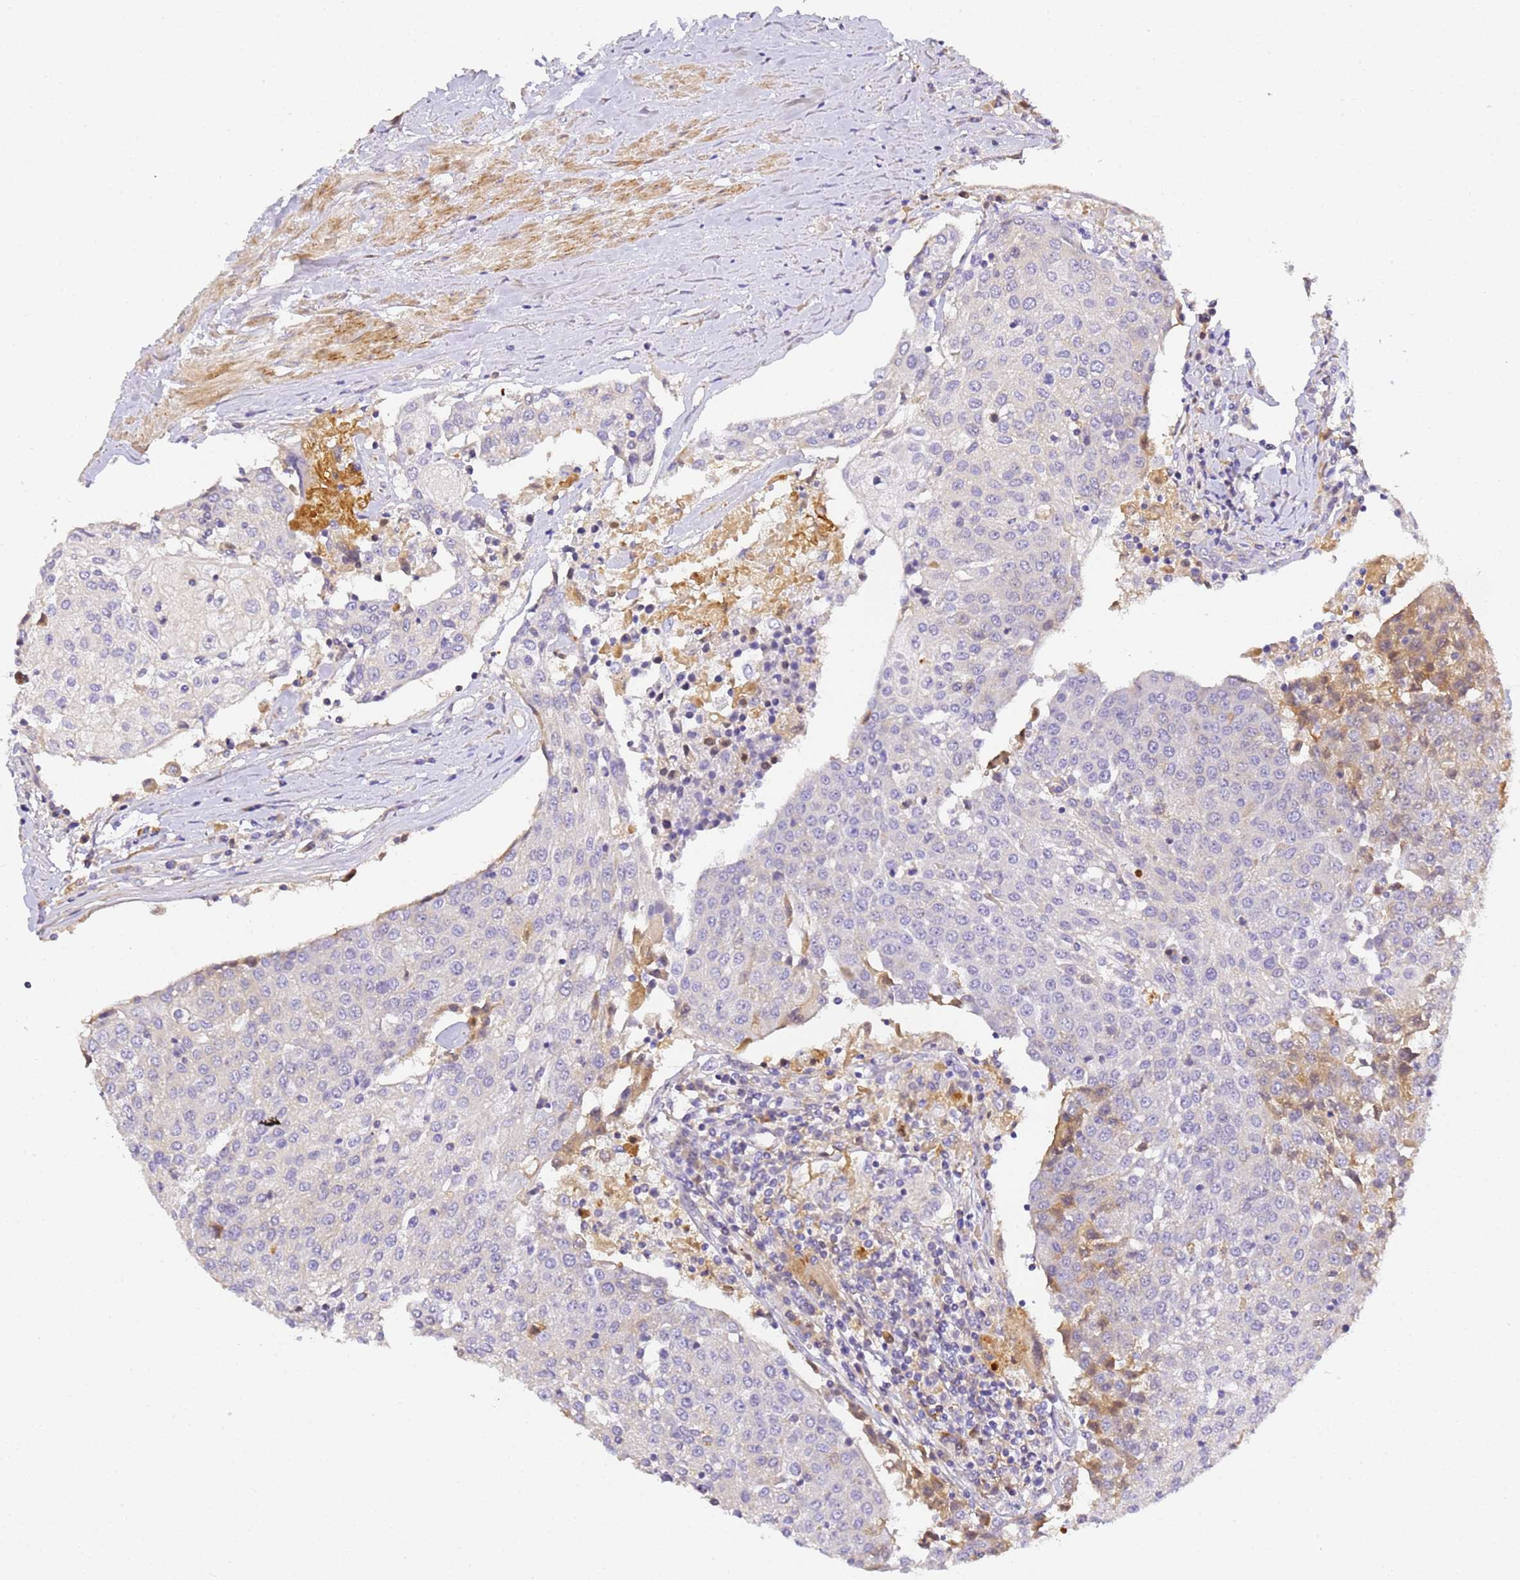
{"staining": {"intensity": "negative", "quantity": "none", "location": "none"}, "tissue": "urothelial cancer", "cell_type": "Tumor cells", "image_type": "cancer", "snomed": [{"axis": "morphology", "description": "Urothelial carcinoma, High grade"}, {"axis": "topography", "description": "Urinary bladder"}], "caption": "Immunohistochemistry (IHC) micrograph of urothelial cancer stained for a protein (brown), which reveals no staining in tumor cells.", "gene": "CFH", "patient": {"sex": "female", "age": 85}}